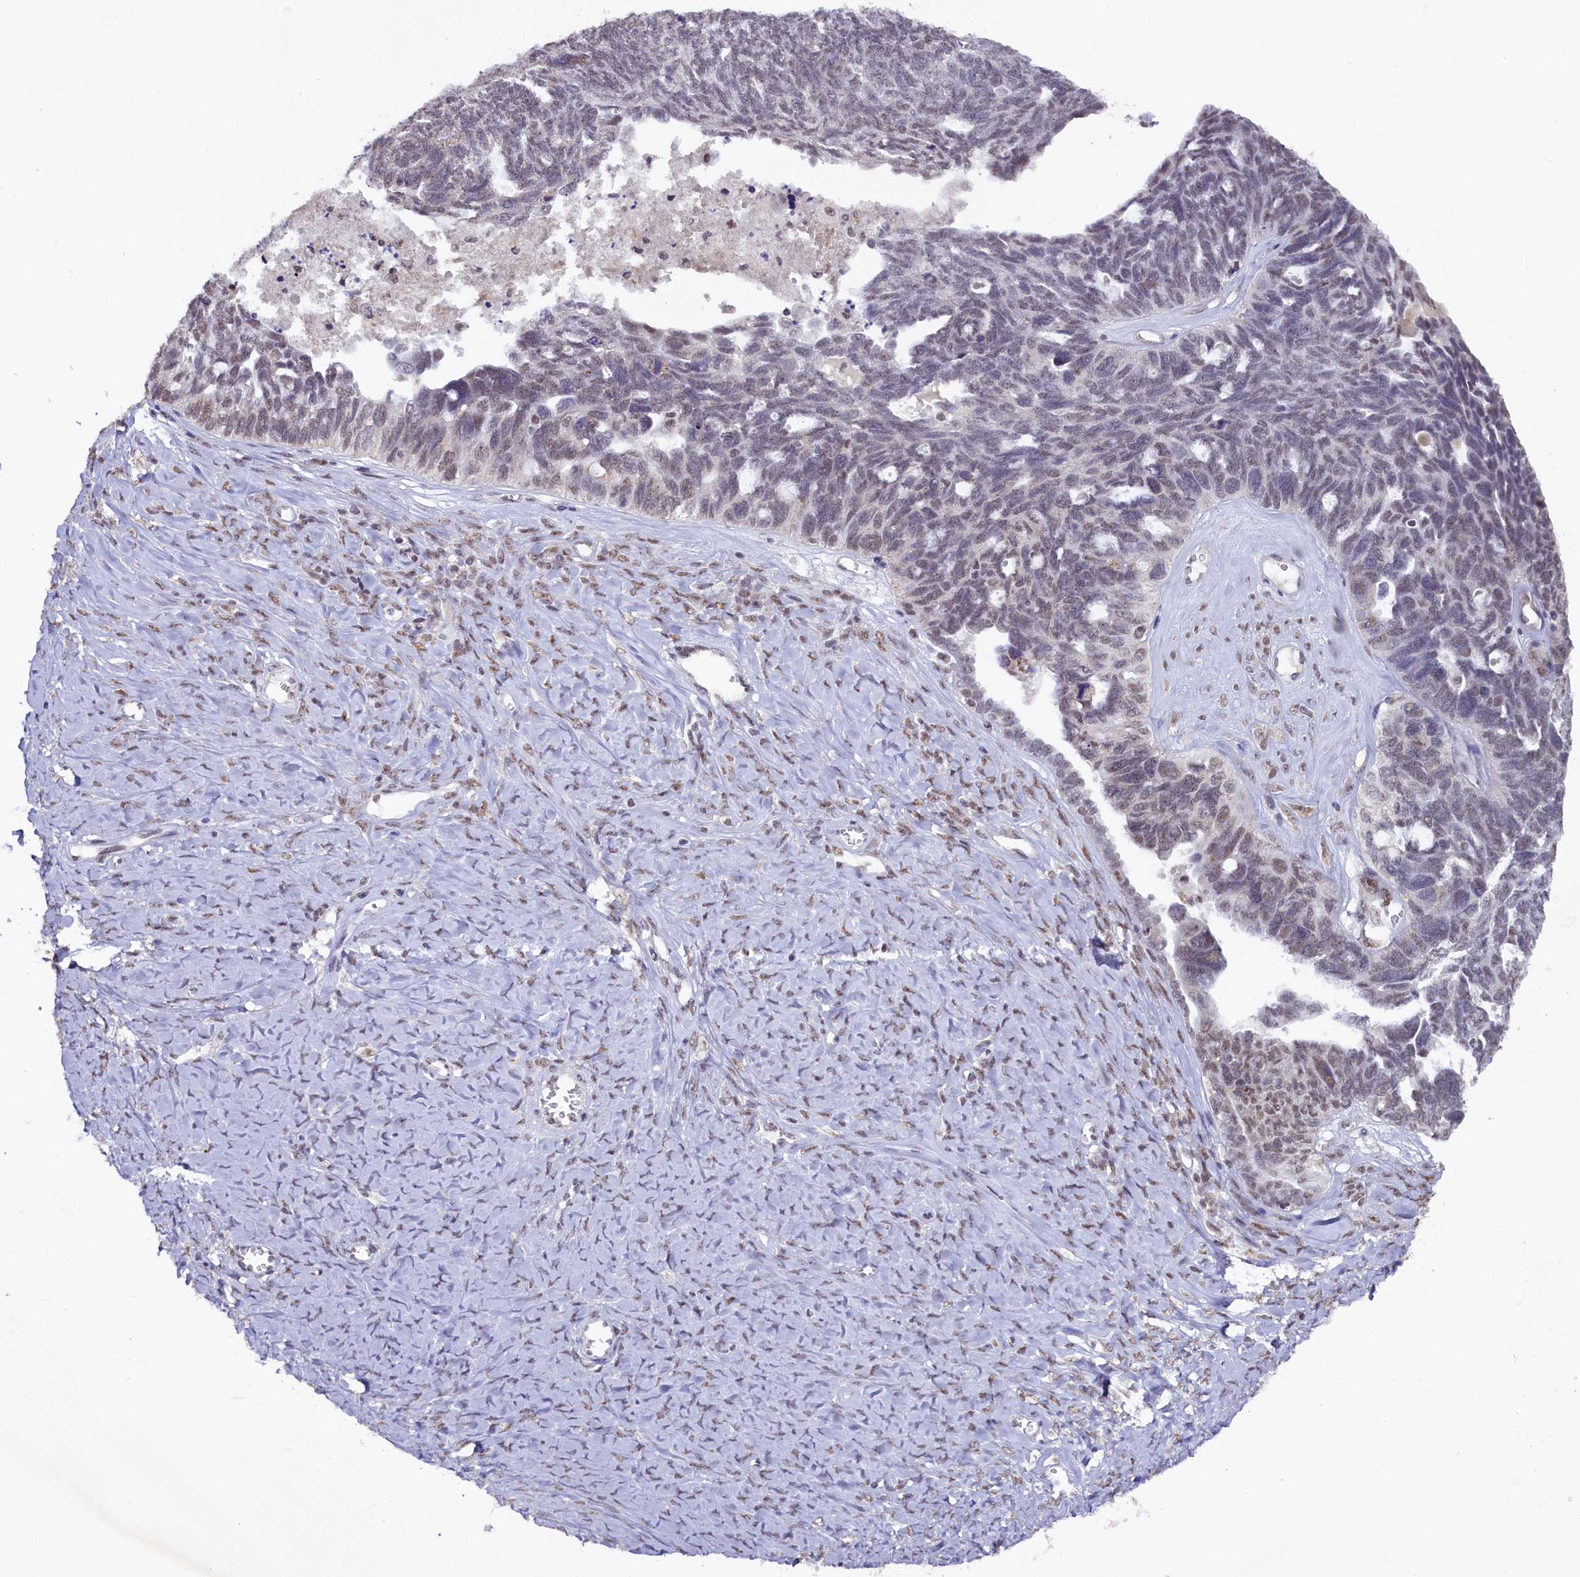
{"staining": {"intensity": "weak", "quantity": "<25%", "location": "cytoplasmic/membranous,nuclear"}, "tissue": "ovarian cancer", "cell_type": "Tumor cells", "image_type": "cancer", "snomed": [{"axis": "morphology", "description": "Cystadenocarcinoma, serous, NOS"}, {"axis": "topography", "description": "Ovary"}], "caption": "IHC image of human ovarian serous cystadenocarcinoma stained for a protein (brown), which exhibits no expression in tumor cells.", "gene": "NCBP1", "patient": {"sex": "female", "age": 79}}